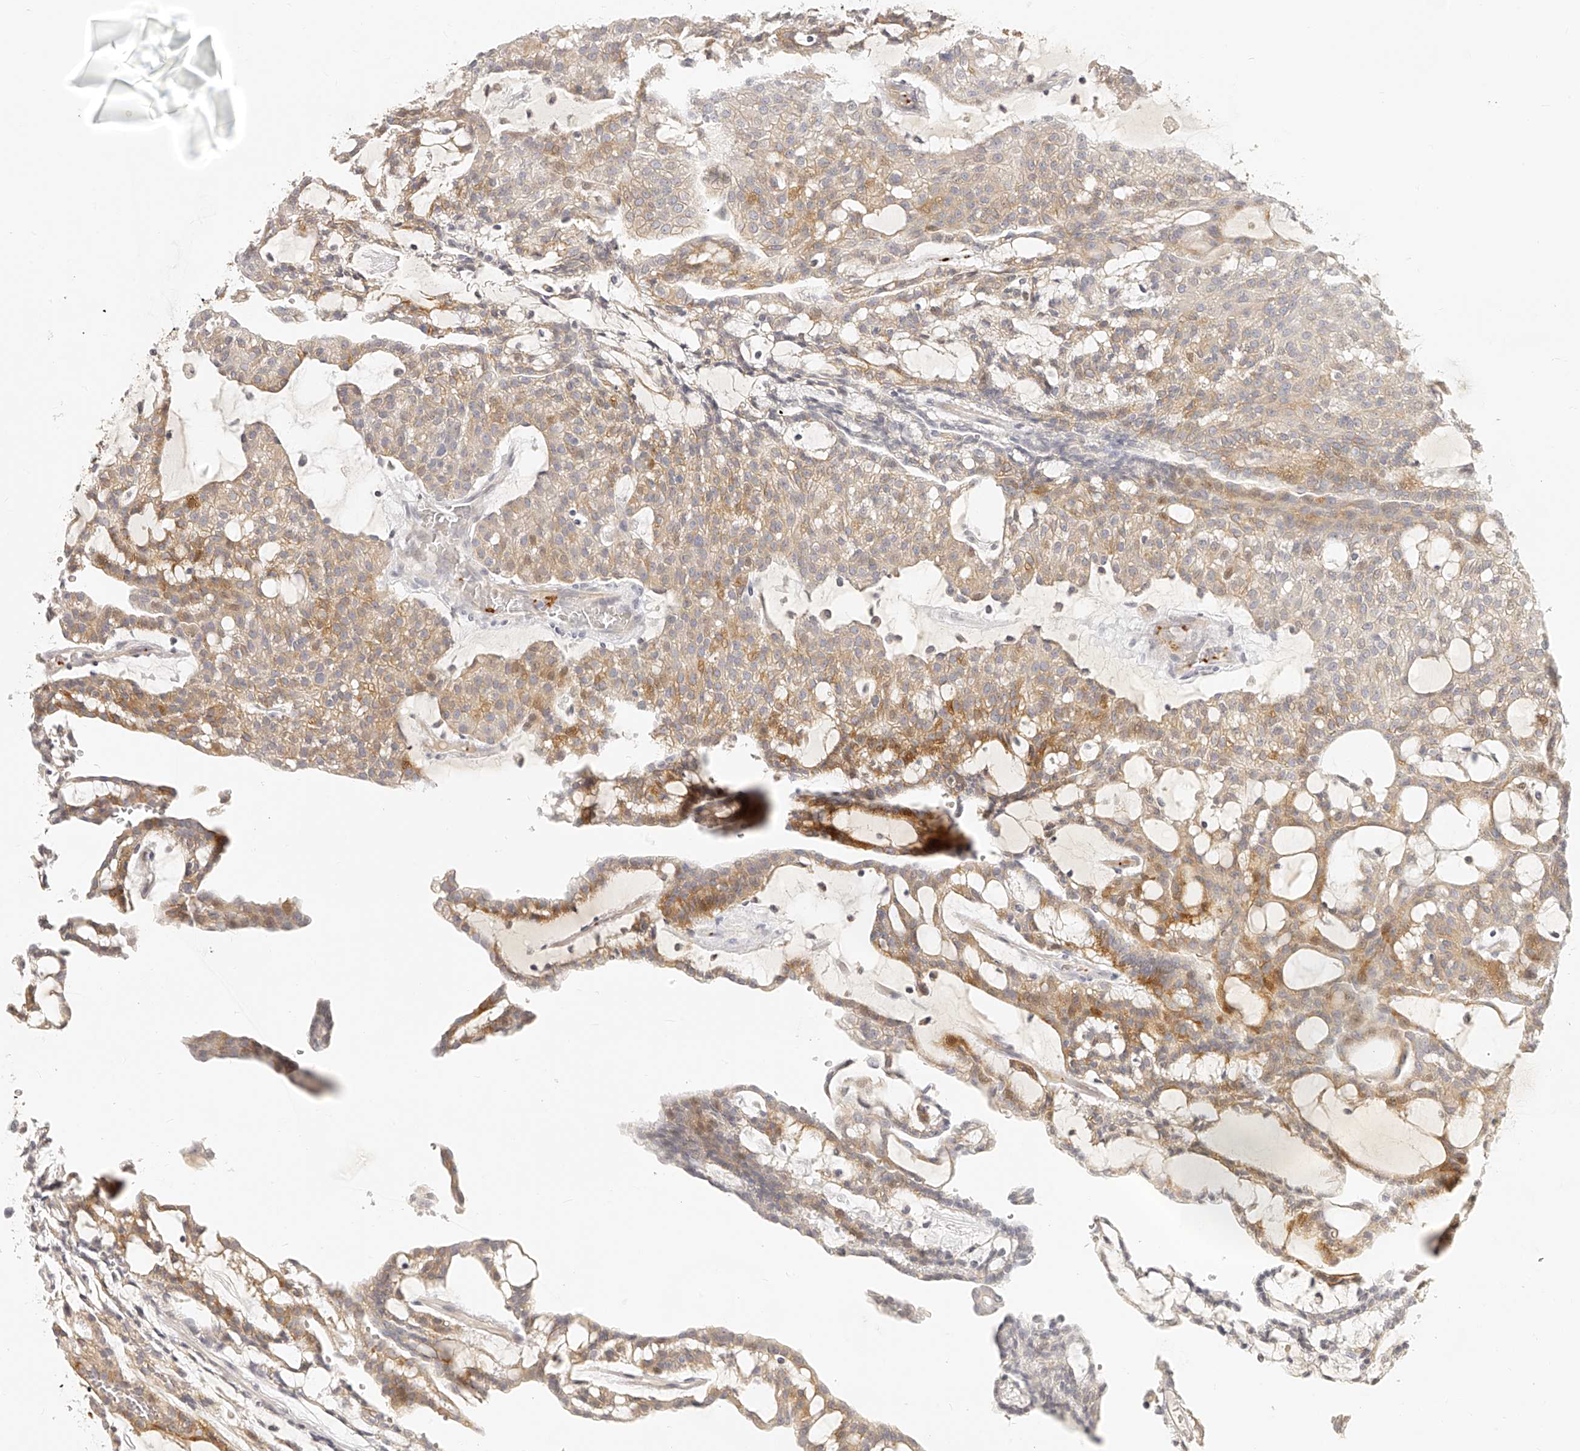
{"staining": {"intensity": "moderate", "quantity": ">75%", "location": "cytoplasmic/membranous"}, "tissue": "renal cancer", "cell_type": "Tumor cells", "image_type": "cancer", "snomed": [{"axis": "morphology", "description": "Adenocarcinoma, NOS"}, {"axis": "topography", "description": "Kidney"}], "caption": "This photomicrograph exhibits immunohistochemistry (IHC) staining of adenocarcinoma (renal), with medium moderate cytoplasmic/membranous expression in about >75% of tumor cells.", "gene": "ITGB3", "patient": {"sex": "male", "age": 63}}